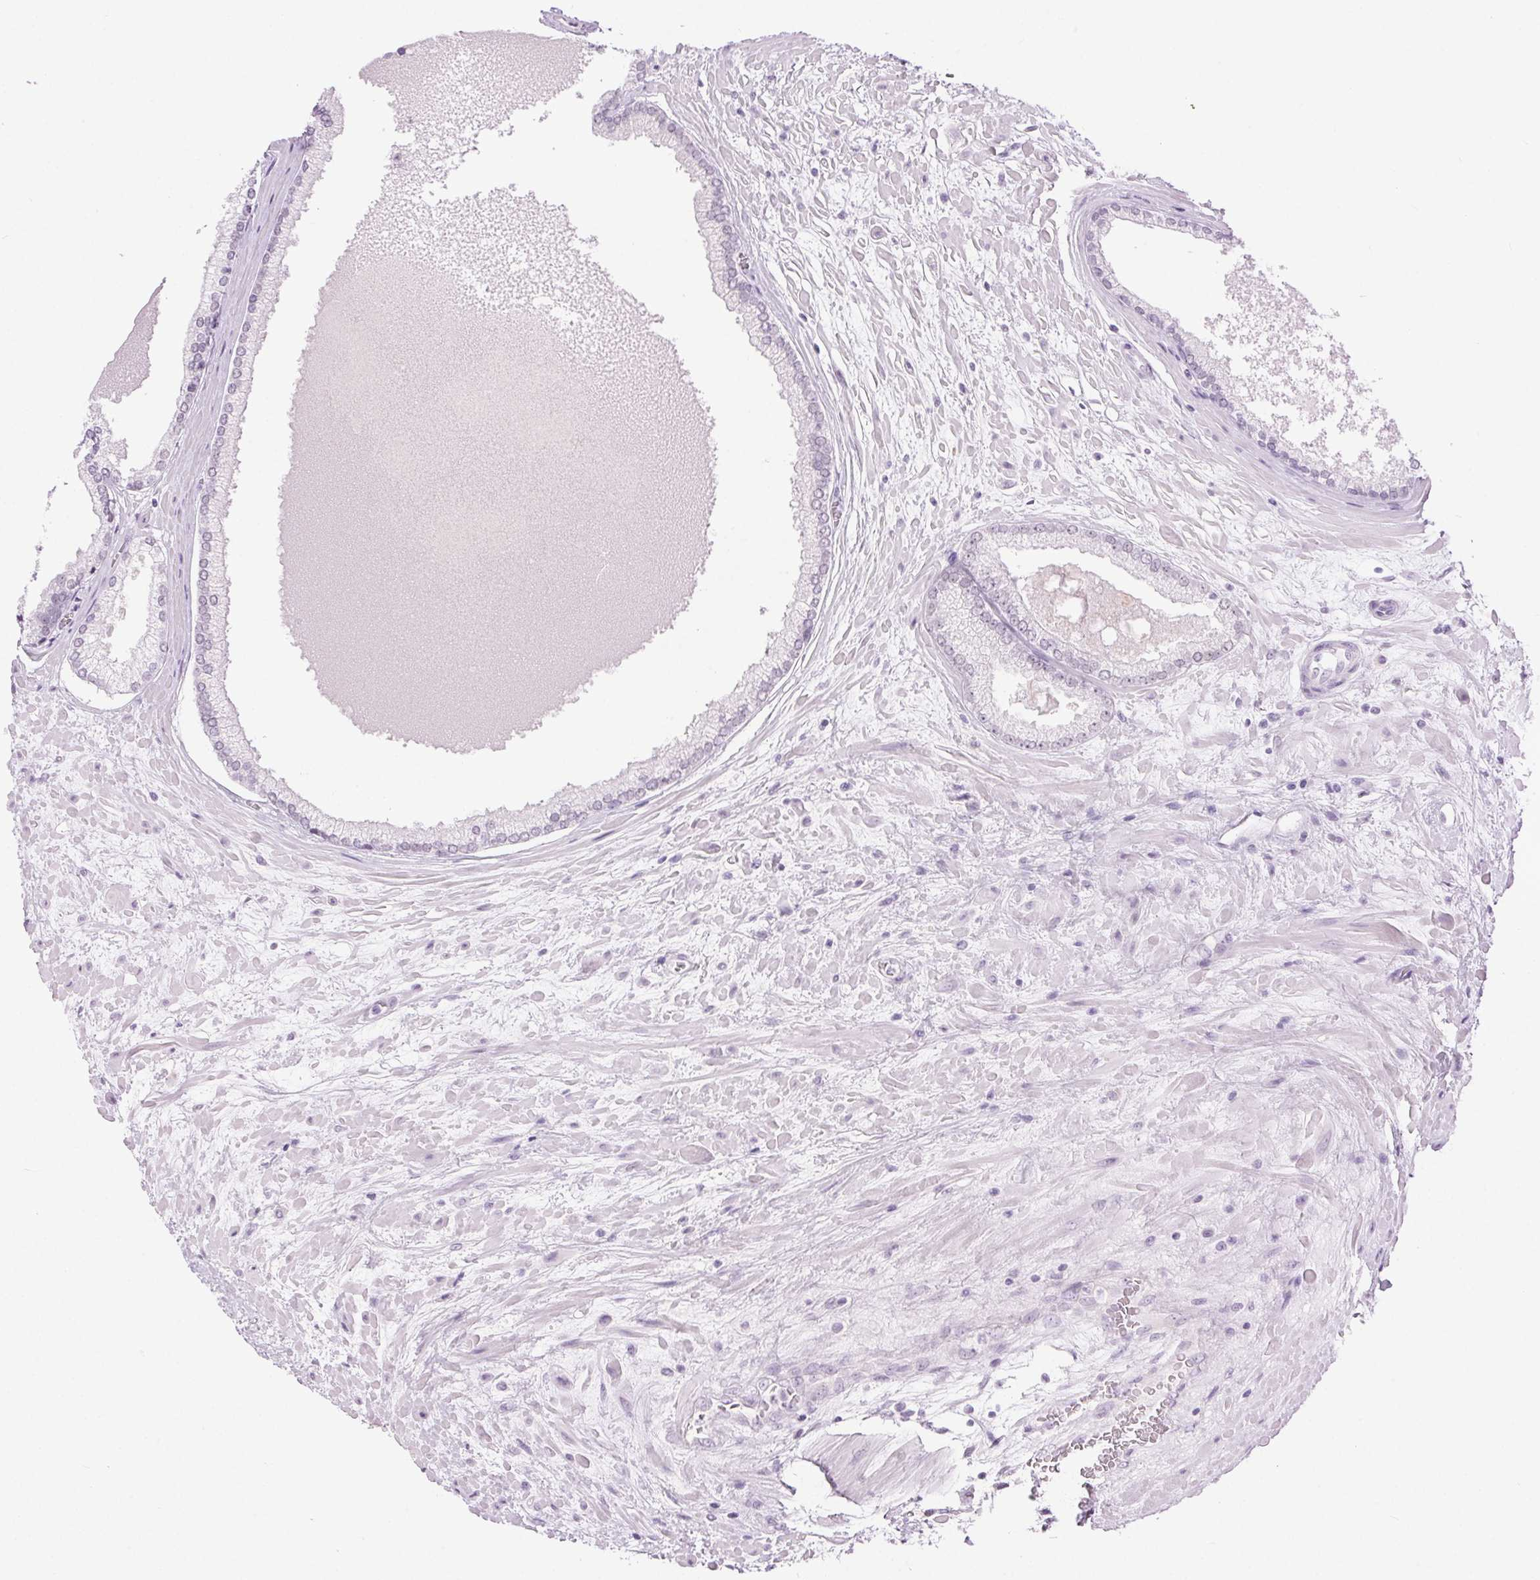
{"staining": {"intensity": "negative", "quantity": "none", "location": "none"}, "tissue": "prostate cancer", "cell_type": "Tumor cells", "image_type": "cancer", "snomed": [{"axis": "morphology", "description": "Adenocarcinoma, High grade"}, {"axis": "topography", "description": "Prostate"}], "caption": "Human prostate cancer (high-grade adenocarcinoma) stained for a protein using immunohistochemistry displays no positivity in tumor cells.", "gene": "BEND2", "patient": {"sex": "male", "age": 73}}